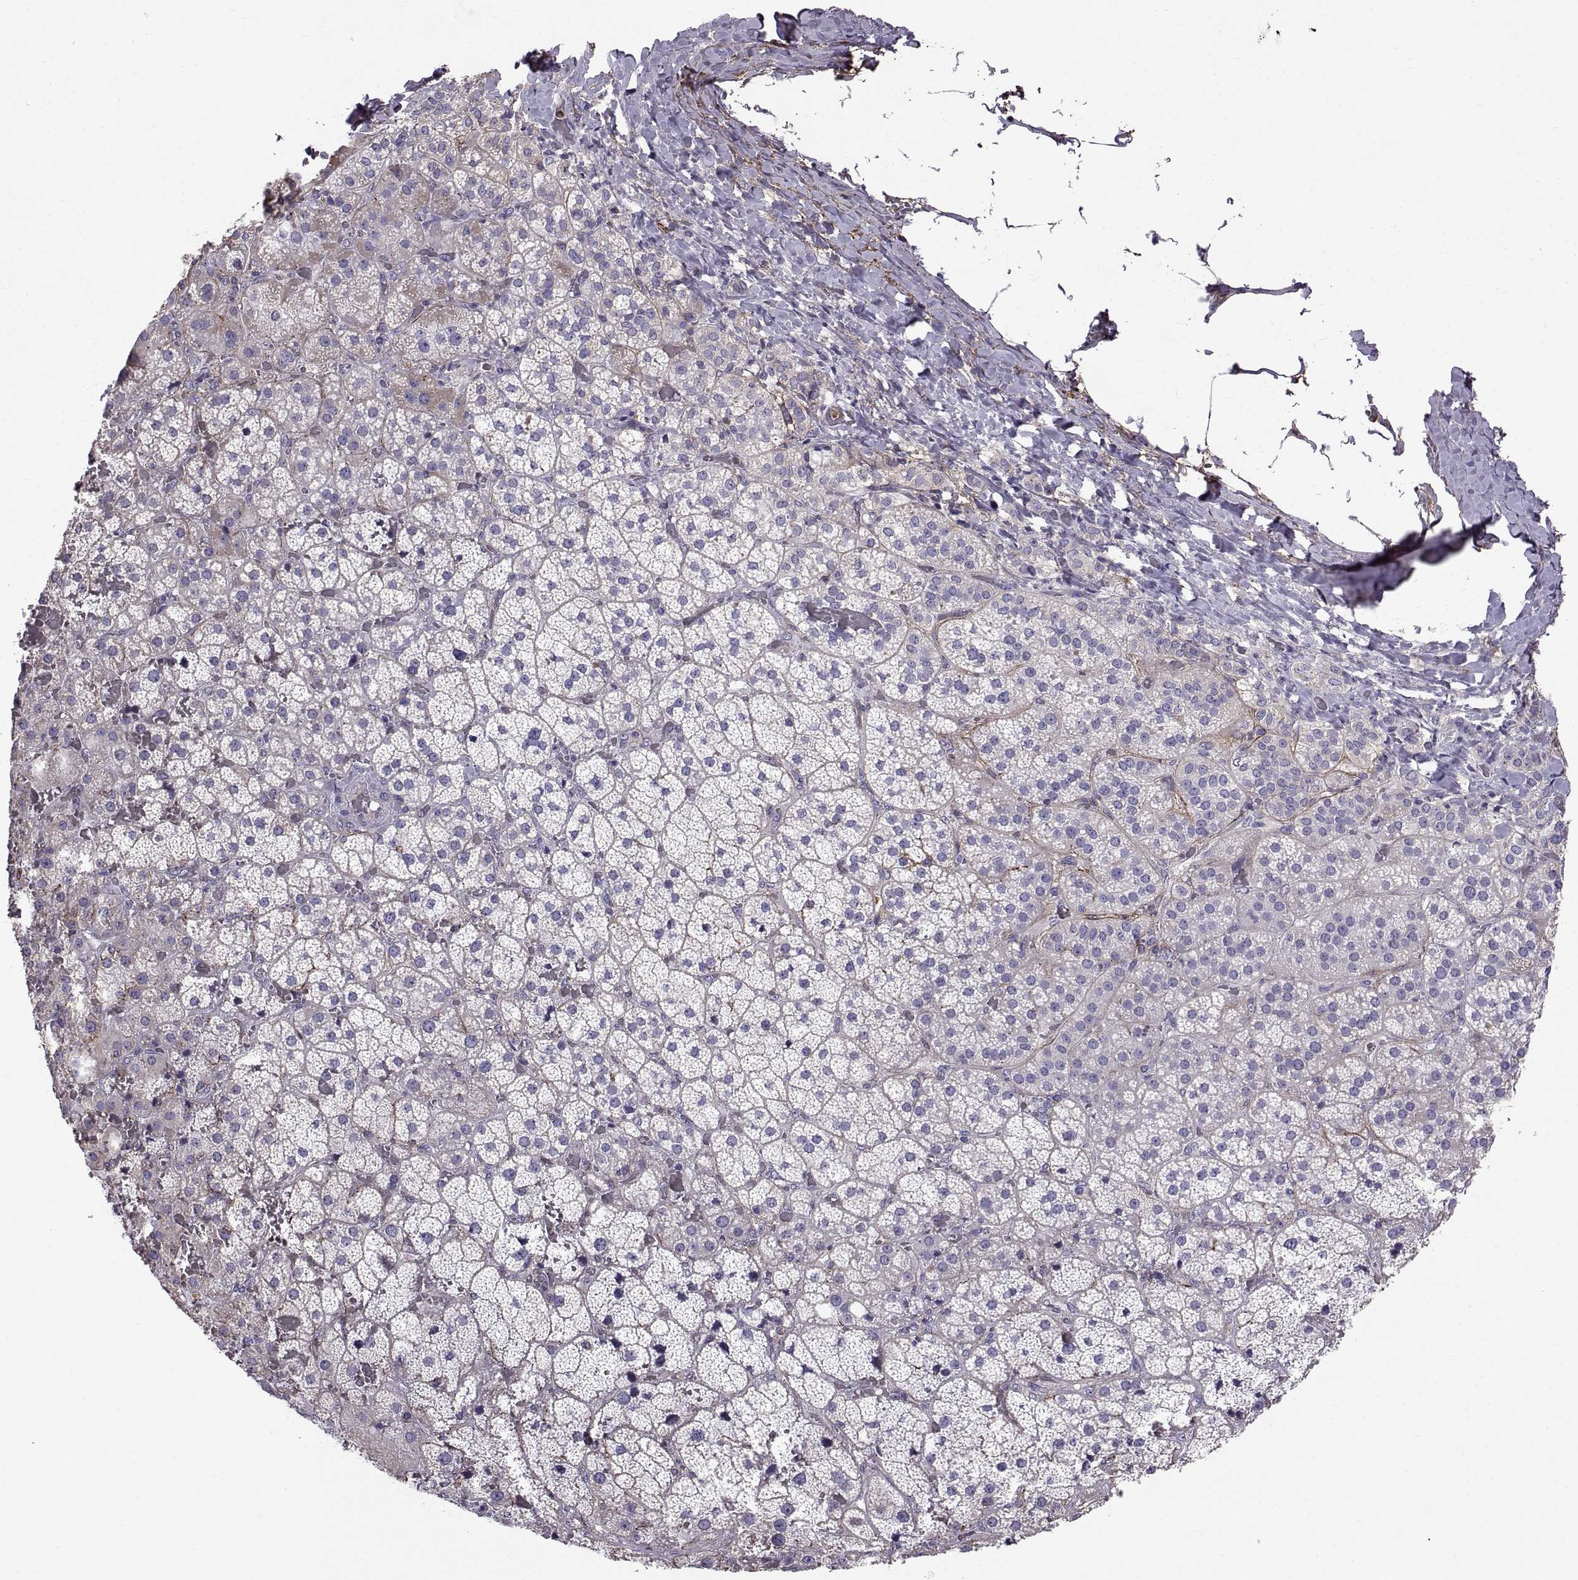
{"staining": {"intensity": "negative", "quantity": "none", "location": "none"}, "tissue": "adrenal gland", "cell_type": "Glandular cells", "image_type": "normal", "snomed": [{"axis": "morphology", "description": "Normal tissue, NOS"}, {"axis": "topography", "description": "Adrenal gland"}], "caption": "High power microscopy histopathology image of an immunohistochemistry (IHC) image of benign adrenal gland, revealing no significant positivity in glandular cells.", "gene": "EMILIN2", "patient": {"sex": "male", "age": 57}}